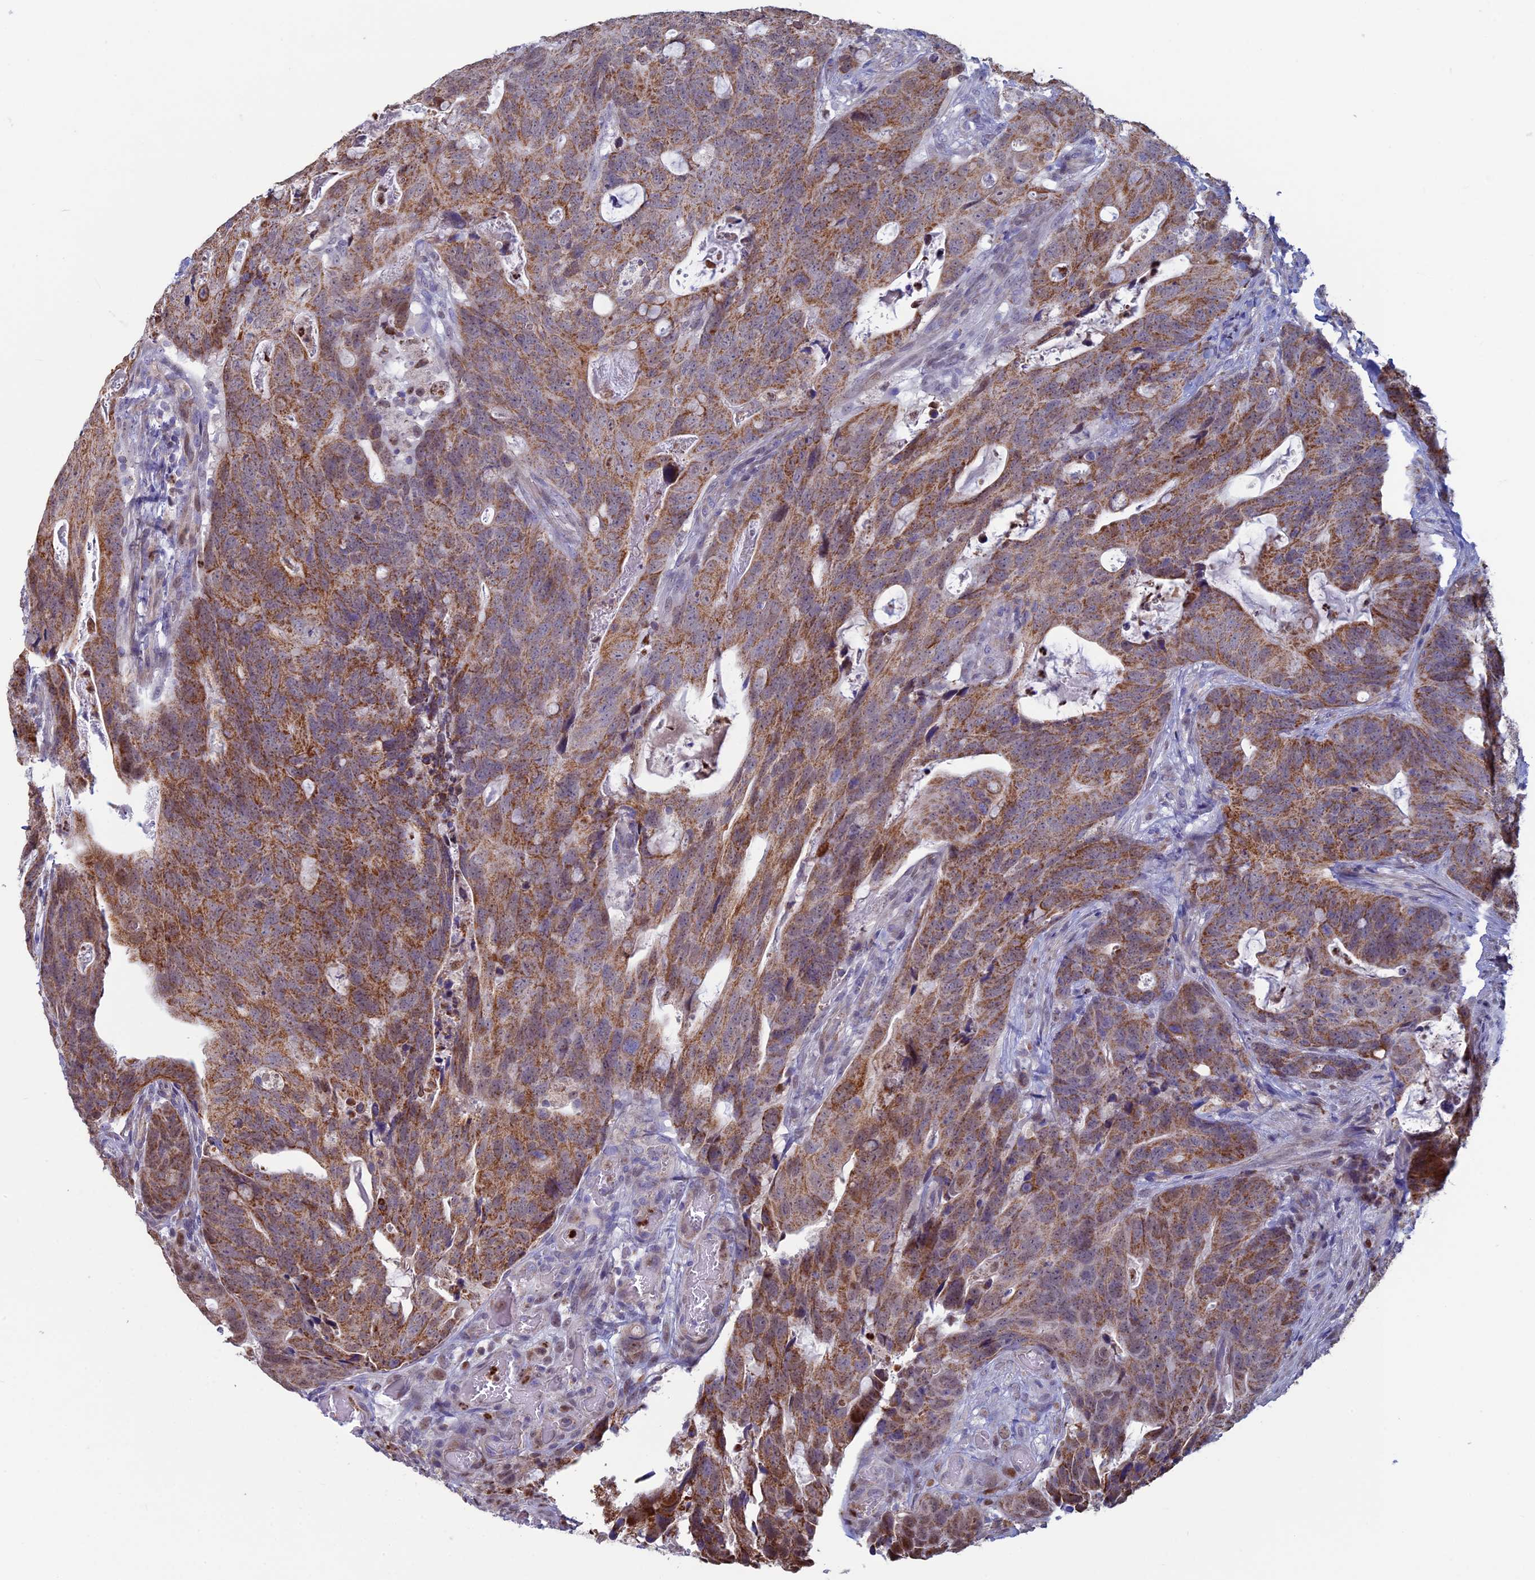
{"staining": {"intensity": "moderate", "quantity": ">75%", "location": "cytoplasmic/membranous"}, "tissue": "colorectal cancer", "cell_type": "Tumor cells", "image_type": "cancer", "snomed": [{"axis": "morphology", "description": "Adenocarcinoma, NOS"}, {"axis": "topography", "description": "Colon"}], "caption": "Colorectal cancer tissue demonstrates moderate cytoplasmic/membranous positivity in about >75% of tumor cells, visualized by immunohistochemistry.", "gene": "ACSS1", "patient": {"sex": "female", "age": 82}}